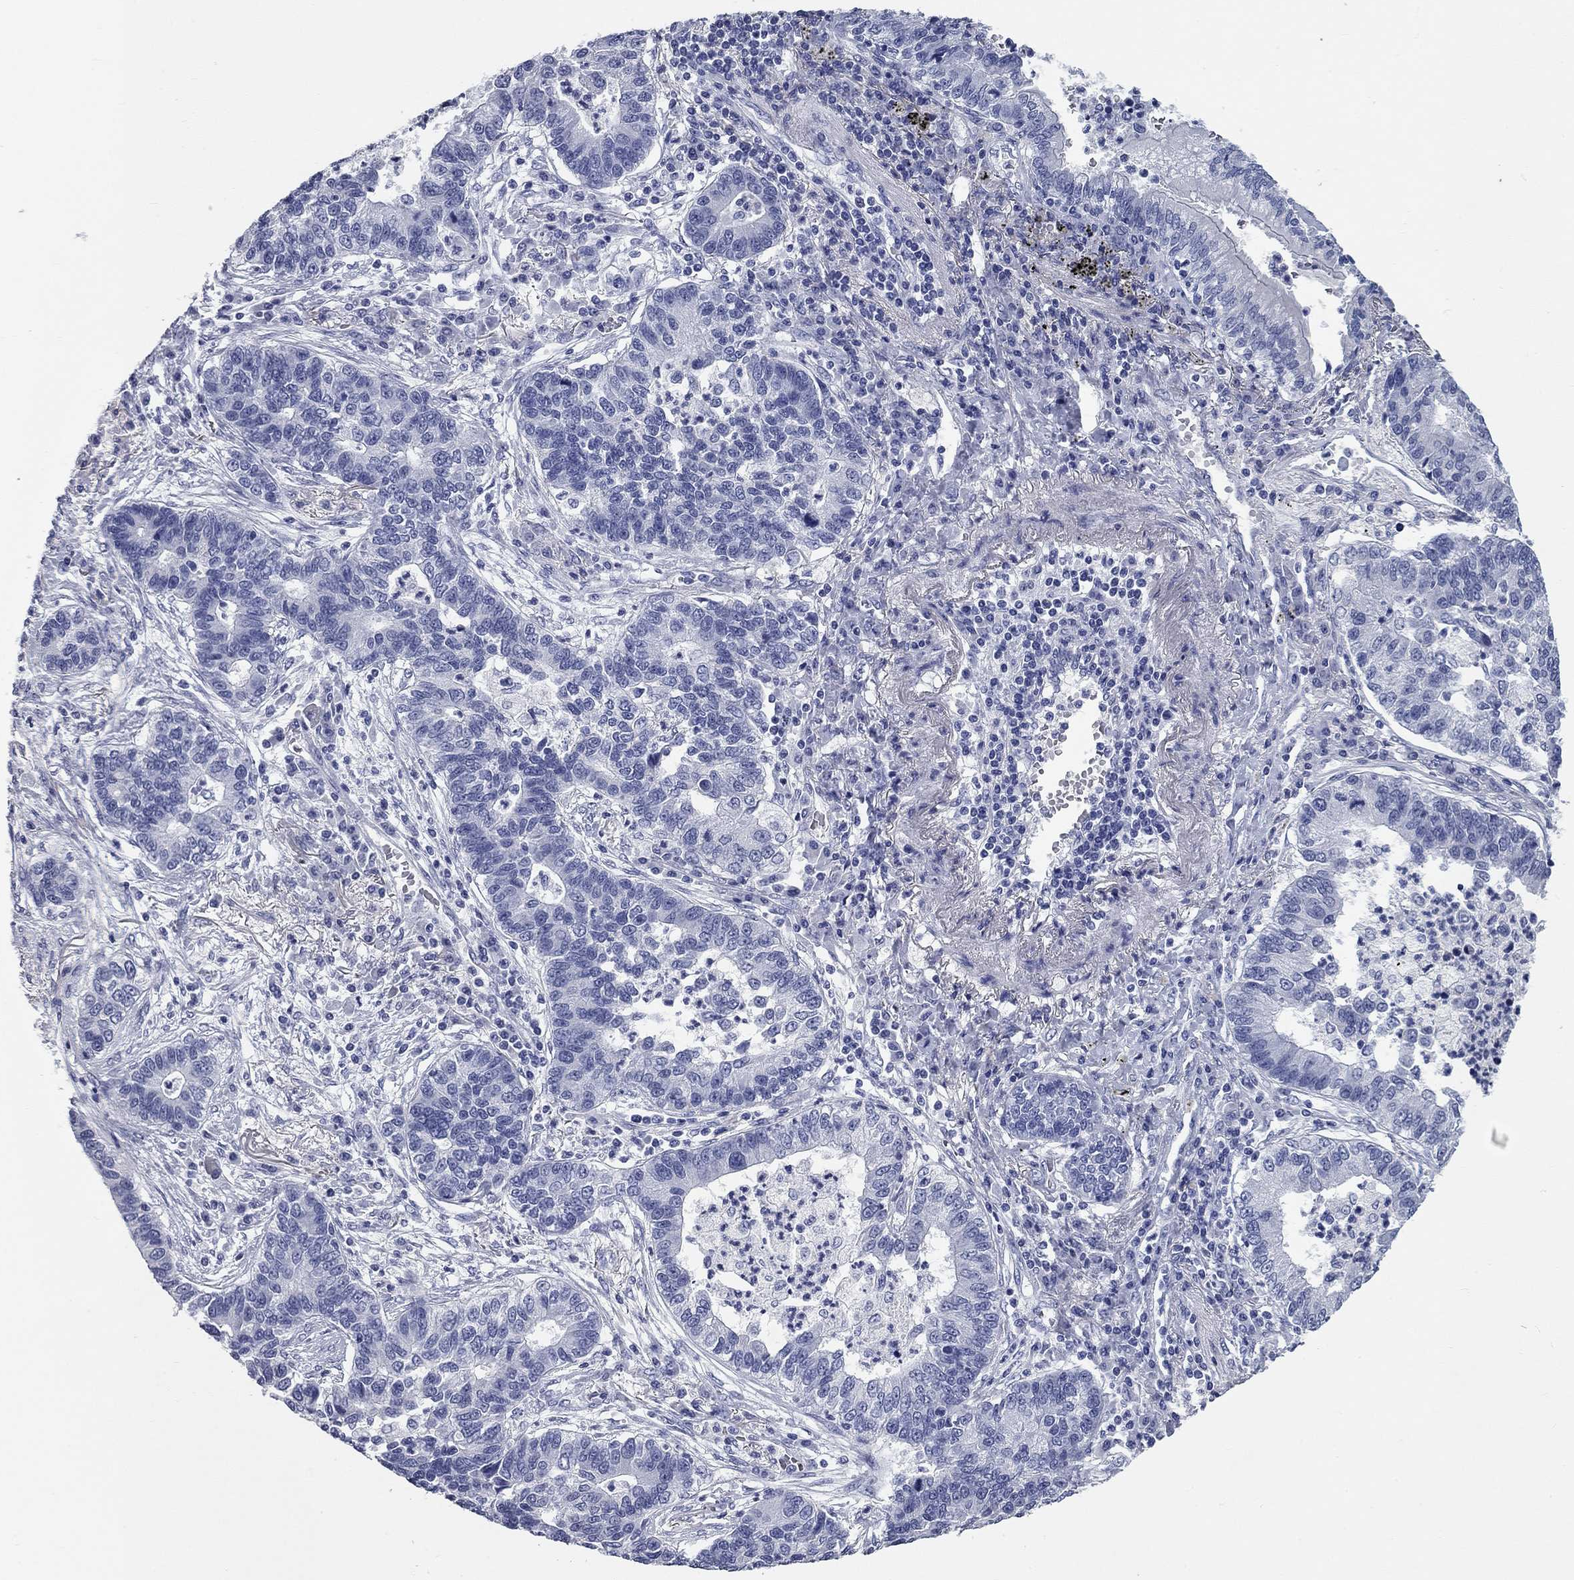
{"staining": {"intensity": "negative", "quantity": "none", "location": "none"}, "tissue": "lung cancer", "cell_type": "Tumor cells", "image_type": "cancer", "snomed": [{"axis": "morphology", "description": "Adenocarcinoma, NOS"}, {"axis": "topography", "description": "Lung"}], "caption": "Immunohistochemistry (IHC) micrograph of lung cancer (adenocarcinoma) stained for a protein (brown), which shows no expression in tumor cells.", "gene": "SYT12", "patient": {"sex": "female", "age": 57}}